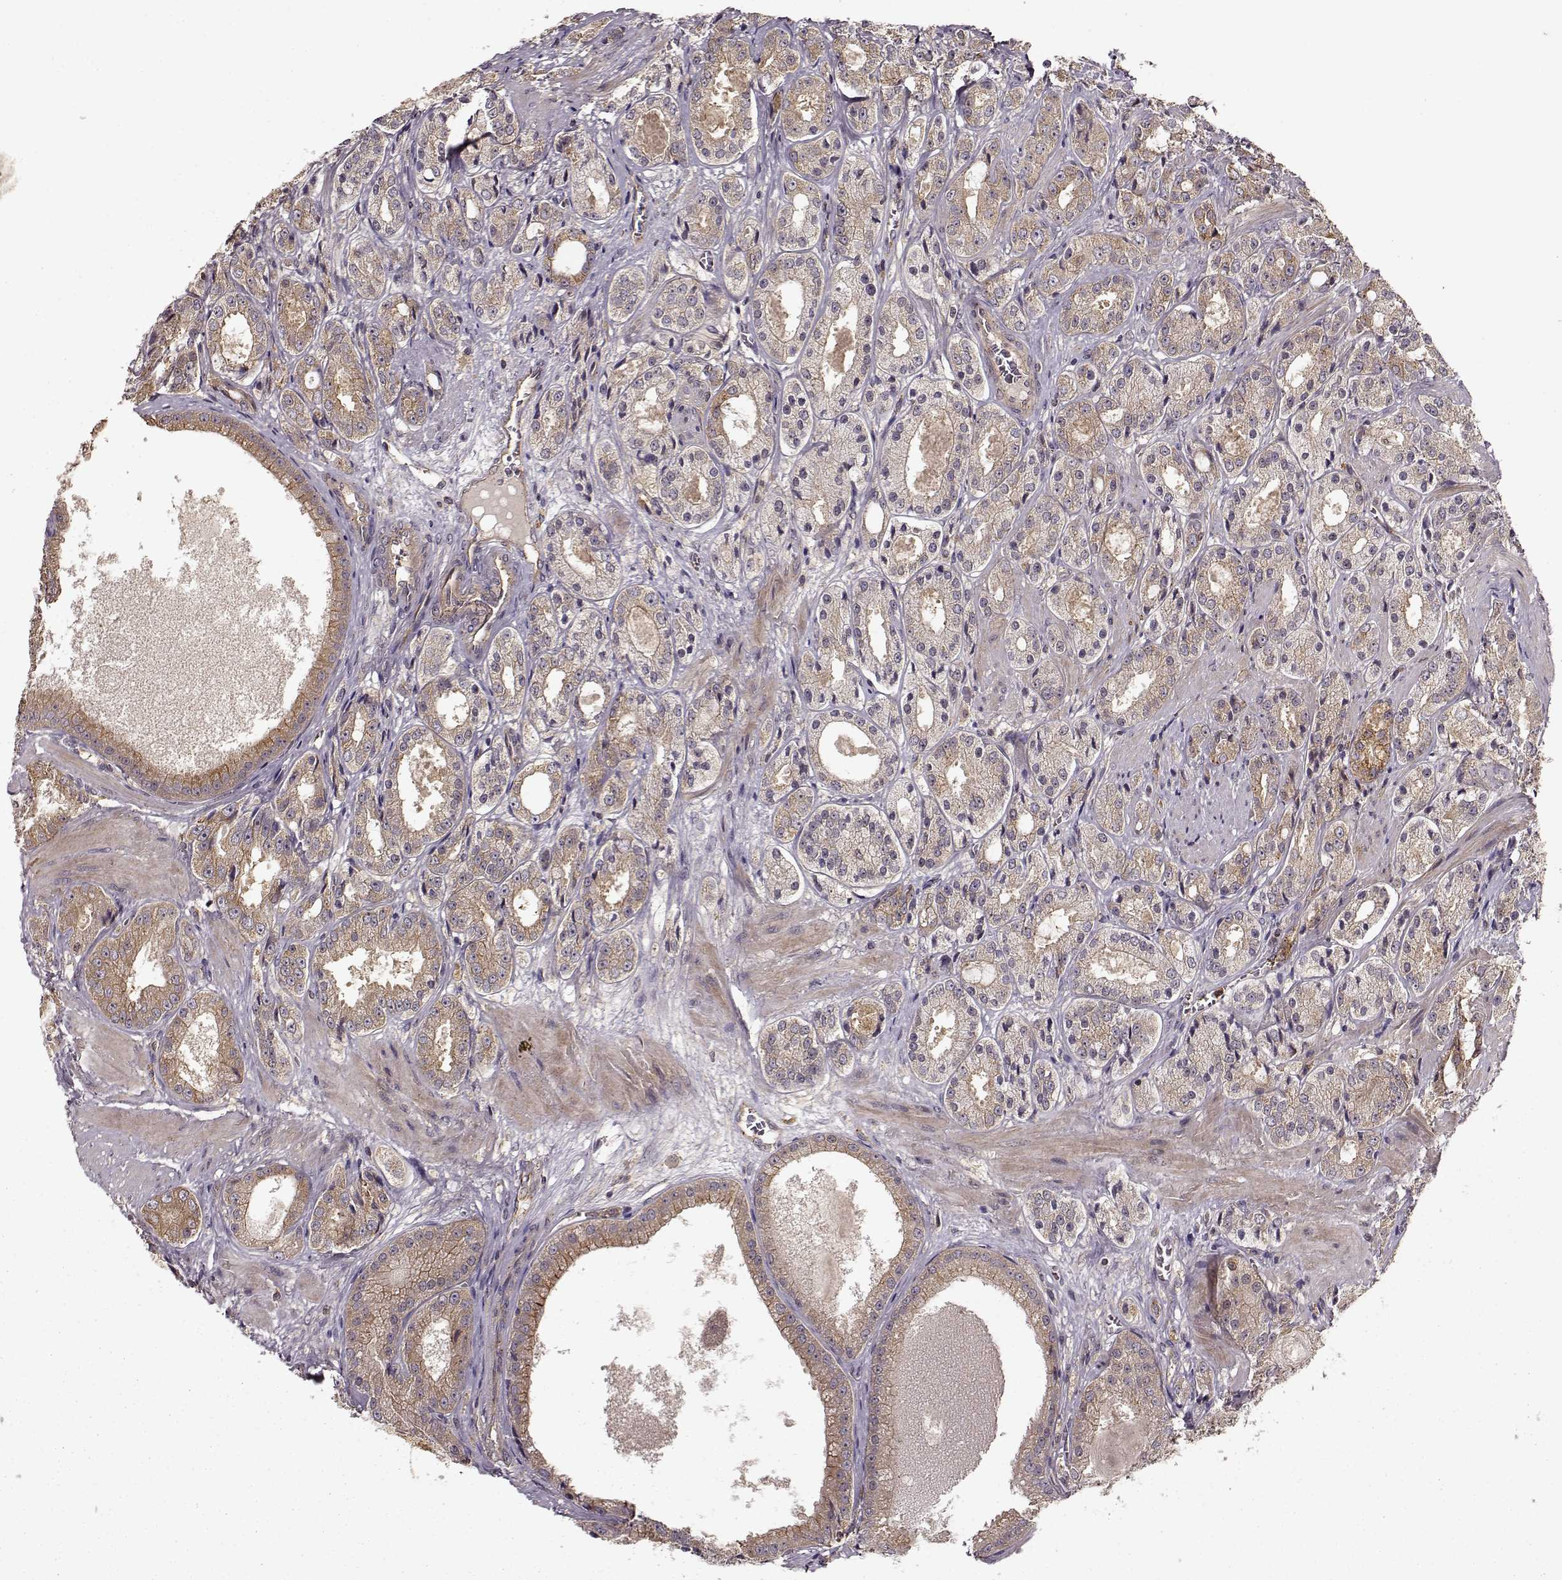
{"staining": {"intensity": "weak", "quantity": ">75%", "location": "cytoplasmic/membranous"}, "tissue": "prostate cancer", "cell_type": "Tumor cells", "image_type": "cancer", "snomed": [{"axis": "morphology", "description": "Adenocarcinoma, High grade"}, {"axis": "topography", "description": "Prostate"}], "caption": "DAB (3,3'-diaminobenzidine) immunohistochemical staining of human adenocarcinoma (high-grade) (prostate) reveals weak cytoplasmic/membranous protein expression in approximately >75% of tumor cells.", "gene": "IFRD2", "patient": {"sex": "male", "age": 66}}